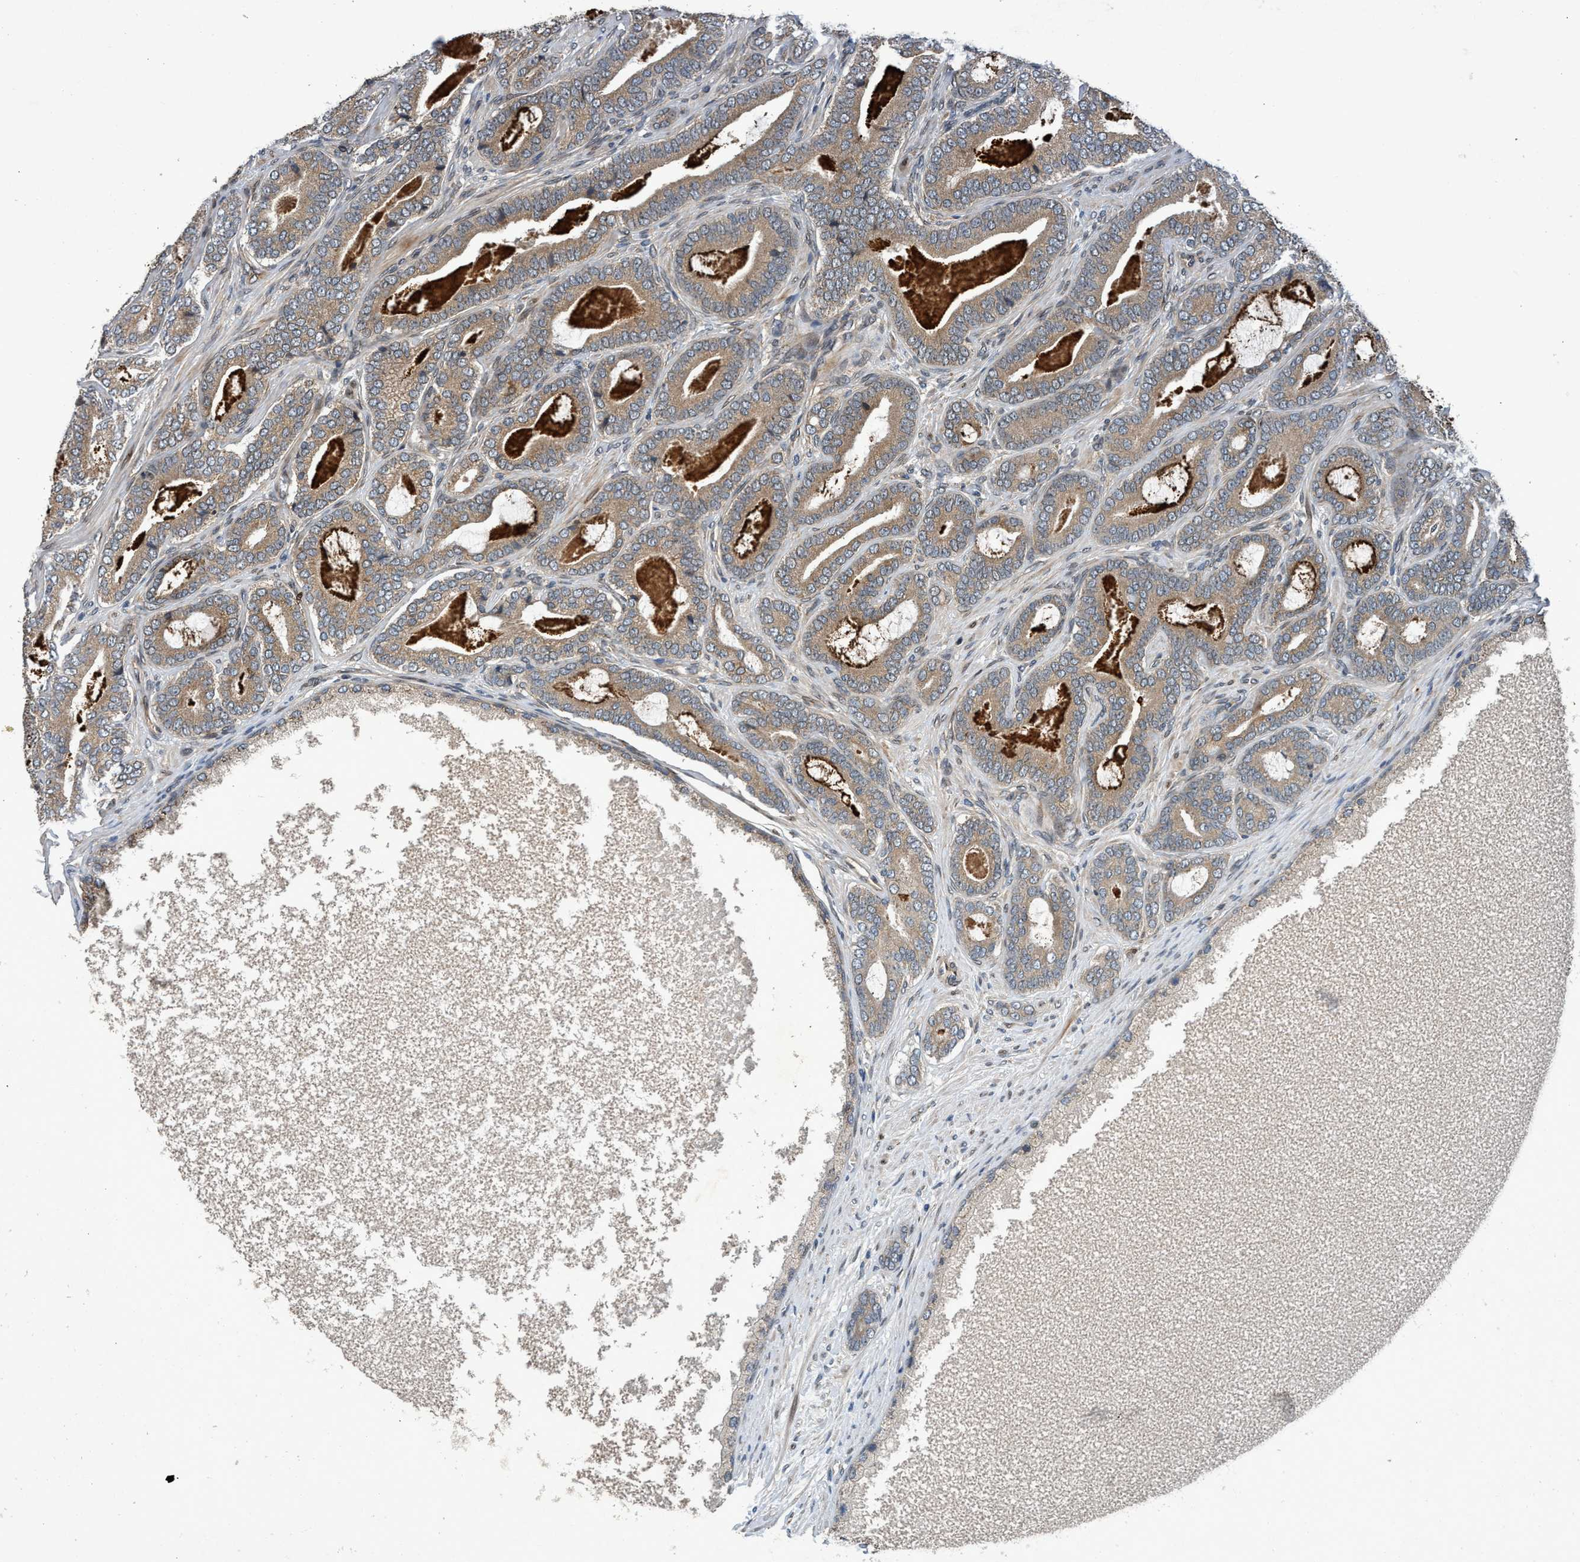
{"staining": {"intensity": "weak", "quantity": "<25%", "location": "cytoplasmic/membranous"}, "tissue": "prostate cancer", "cell_type": "Tumor cells", "image_type": "cancer", "snomed": [{"axis": "morphology", "description": "Adenocarcinoma, High grade"}, {"axis": "topography", "description": "Prostate"}], "caption": "The micrograph displays no significant positivity in tumor cells of prostate cancer.", "gene": "MACC1", "patient": {"sex": "male", "age": 60}}